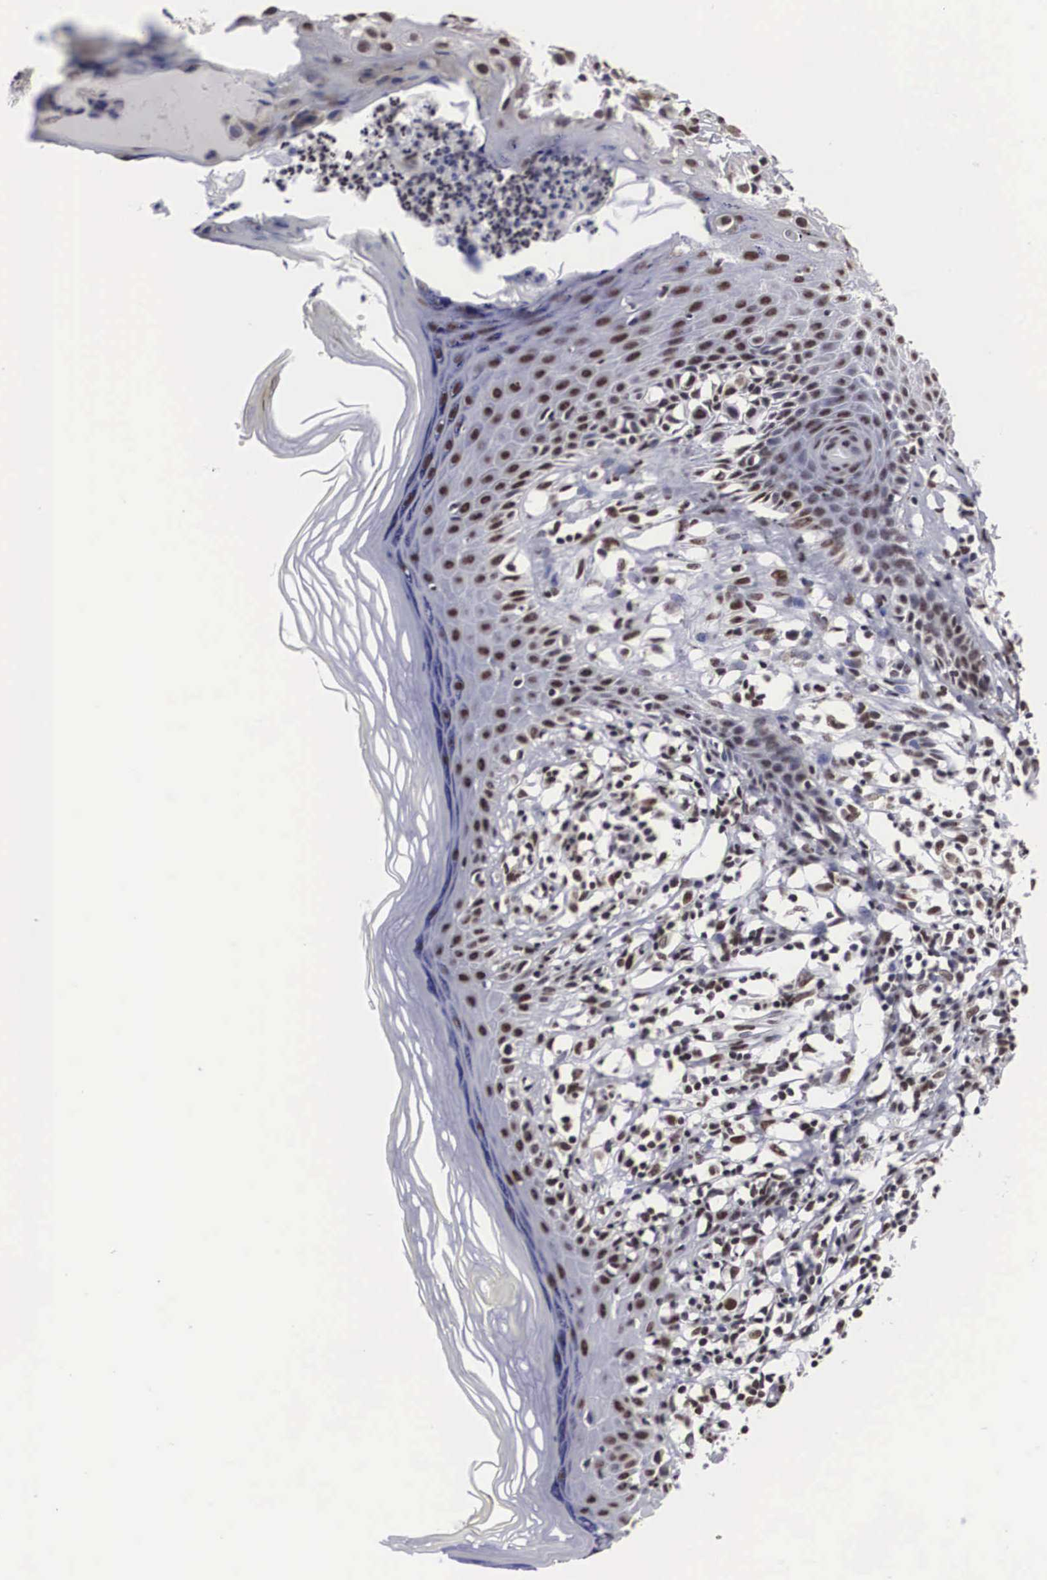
{"staining": {"intensity": "weak", "quantity": ">75%", "location": "nuclear"}, "tissue": "melanoma", "cell_type": "Tumor cells", "image_type": "cancer", "snomed": [{"axis": "morphology", "description": "Malignant melanoma, NOS"}, {"axis": "topography", "description": "Skin"}], "caption": "Immunohistochemistry (IHC) photomicrograph of neoplastic tissue: melanoma stained using IHC shows low levels of weak protein expression localized specifically in the nuclear of tumor cells, appearing as a nuclear brown color.", "gene": "ACIN1", "patient": {"sex": "female", "age": 52}}